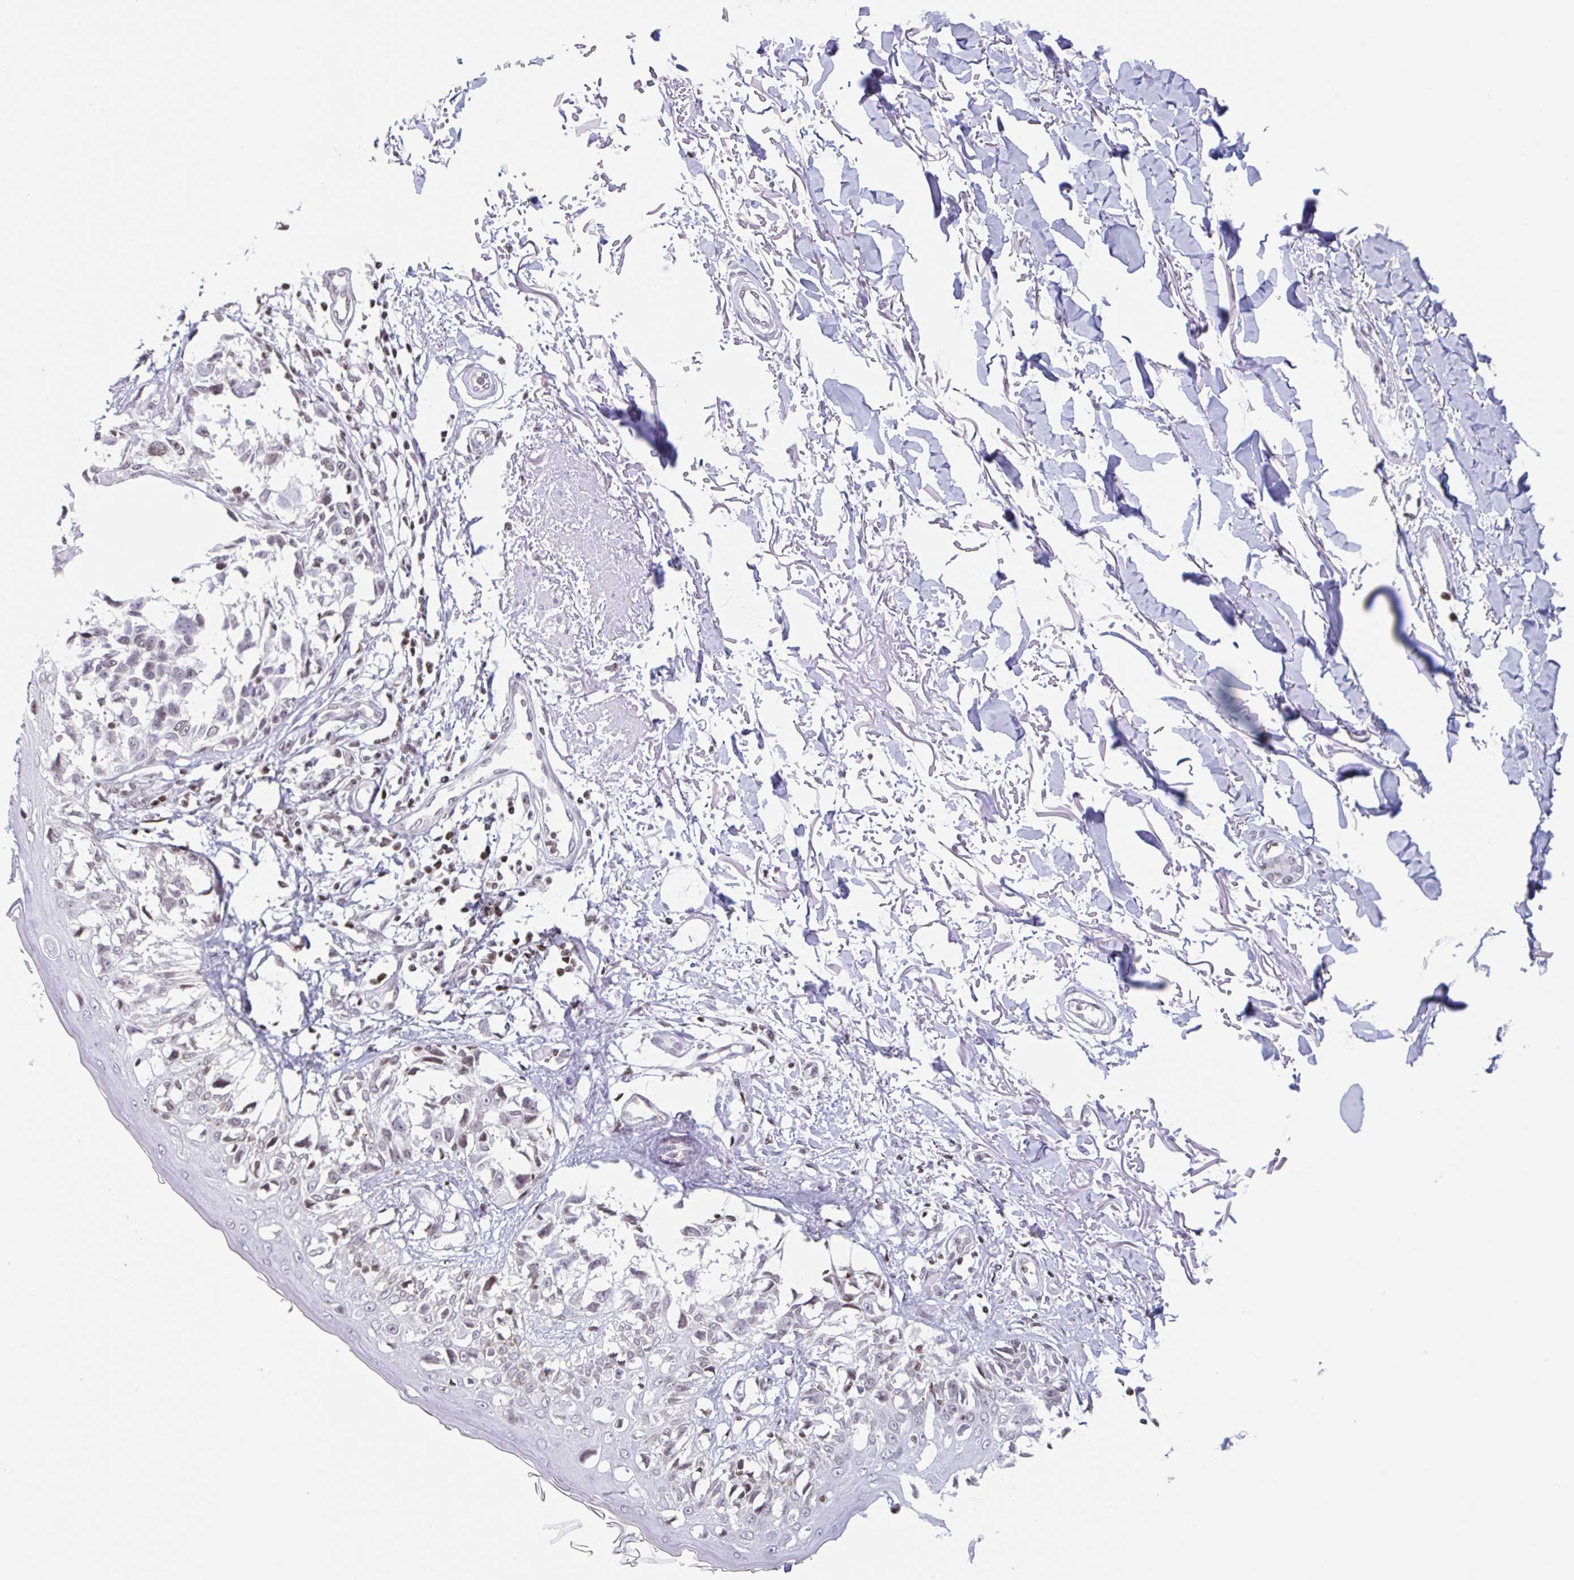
{"staining": {"intensity": "weak", "quantity": "<25%", "location": "nuclear"}, "tissue": "melanoma", "cell_type": "Tumor cells", "image_type": "cancer", "snomed": [{"axis": "morphology", "description": "Malignant melanoma, NOS"}, {"axis": "topography", "description": "Skin"}], "caption": "Immunohistochemical staining of melanoma reveals no significant staining in tumor cells.", "gene": "NOL6", "patient": {"sex": "male", "age": 73}}